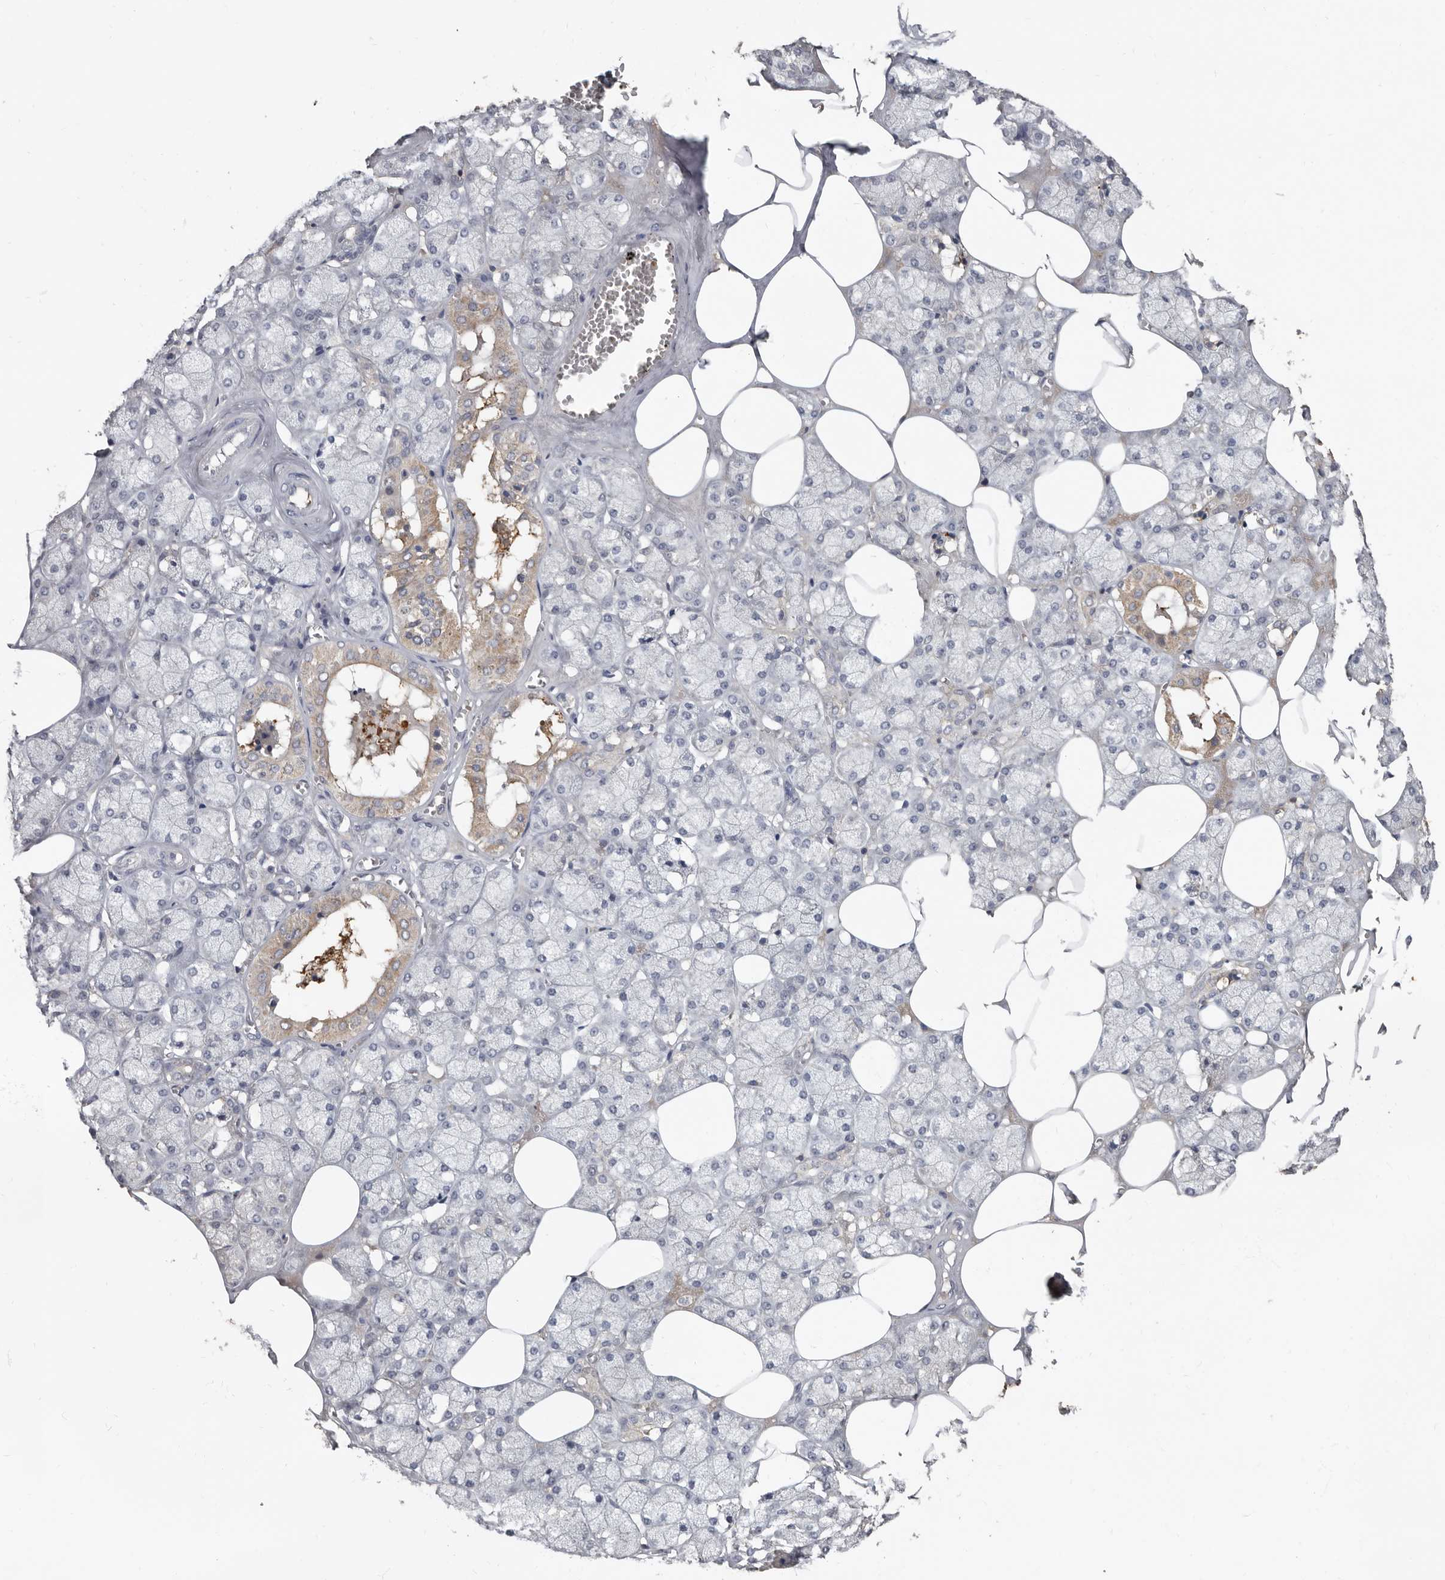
{"staining": {"intensity": "moderate", "quantity": "<25%", "location": "cytoplasmic/membranous"}, "tissue": "salivary gland", "cell_type": "Glandular cells", "image_type": "normal", "snomed": [{"axis": "morphology", "description": "Normal tissue, NOS"}, {"axis": "topography", "description": "Salivary gland"}], "caption": "A high-resolution image shows immunohistochemistry staining of unremarkable salivary gland, which displays moderate cytoplasmic/membranous expression in about <25% of glandular cells.", "gene": "KIF26B", "patient": {"sex": "male", "age": 62}}